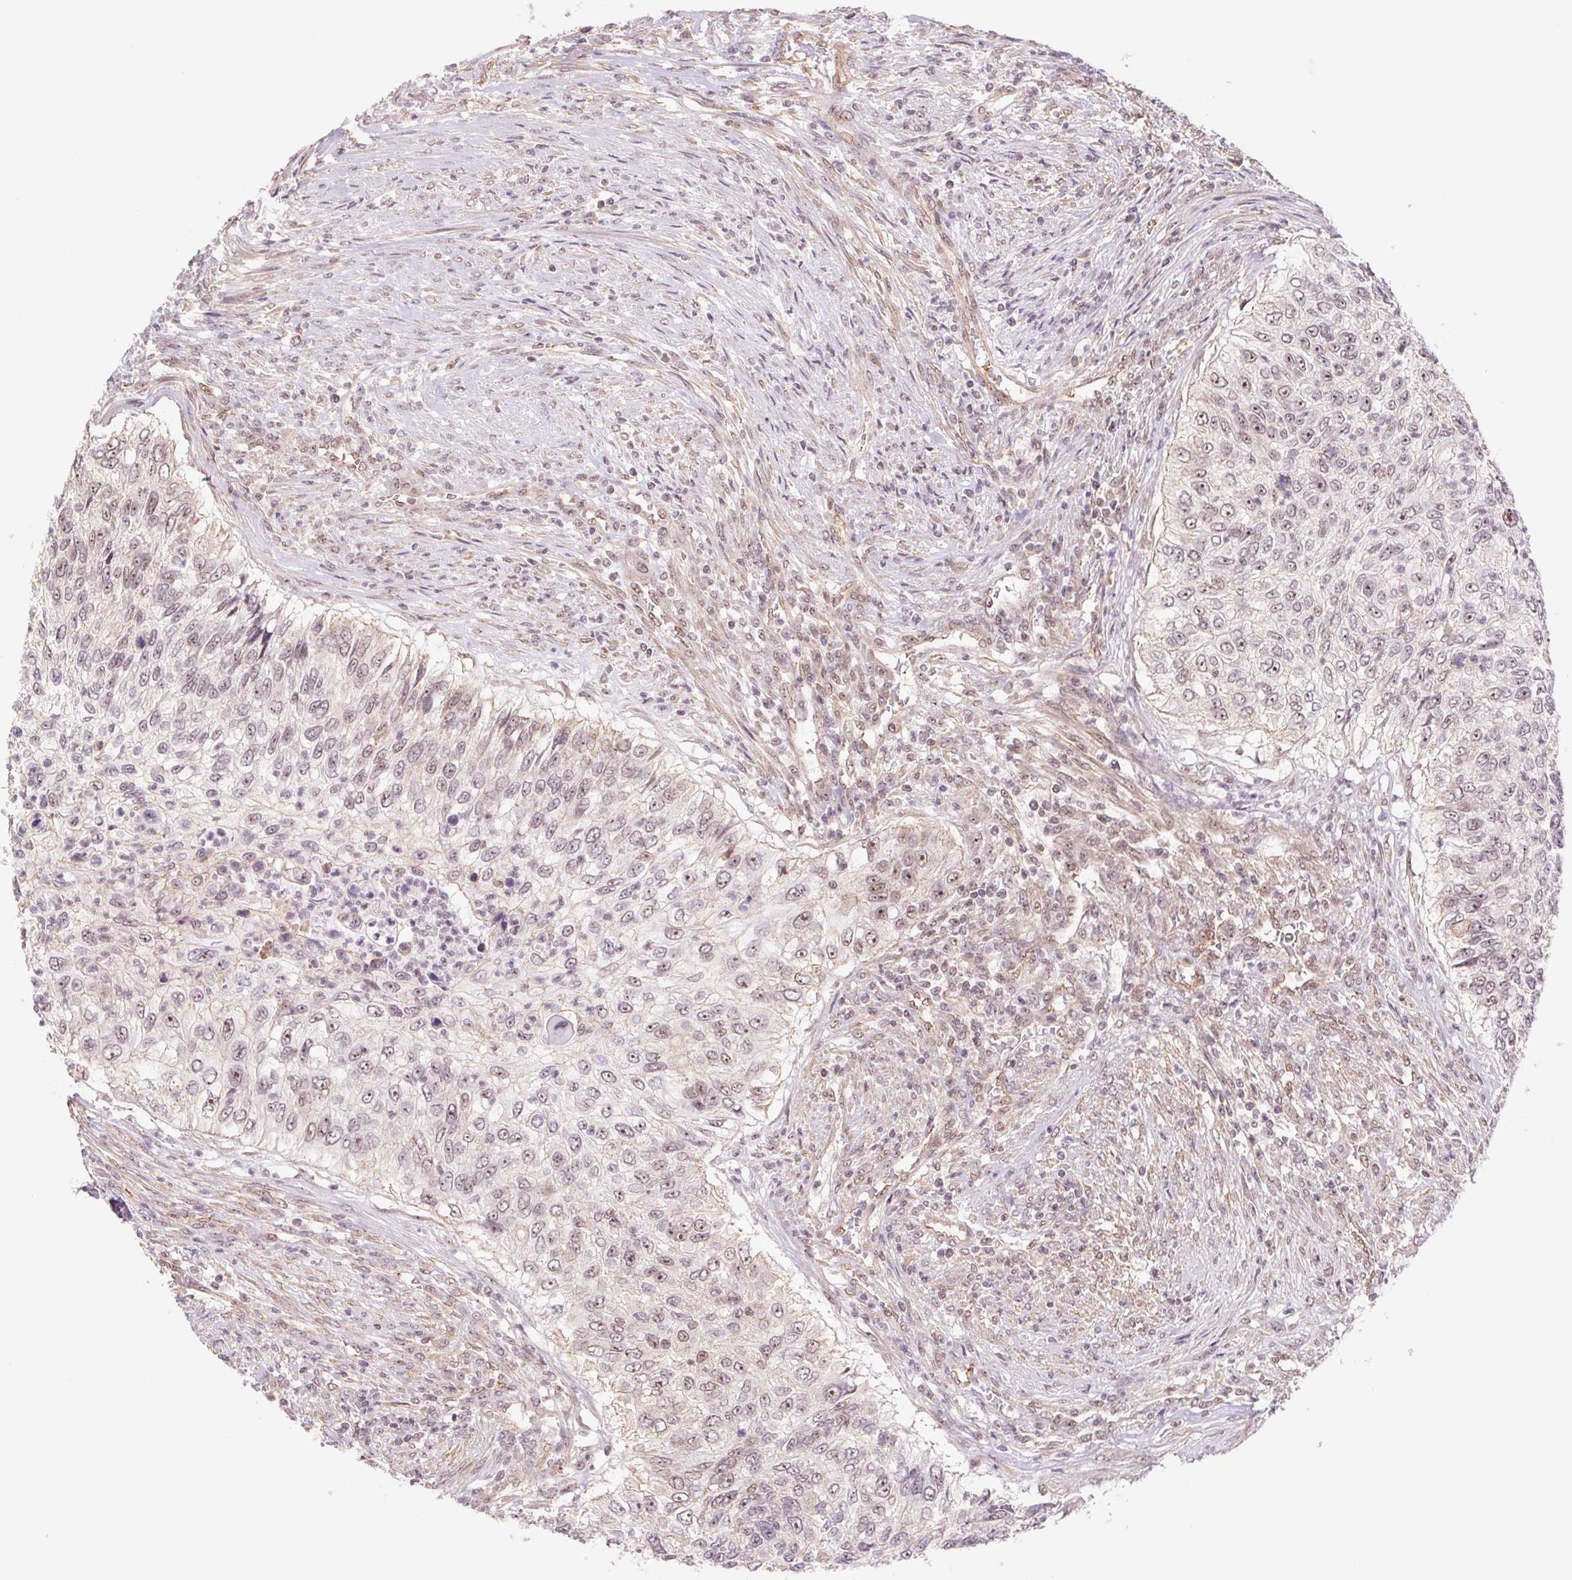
{"staining": {"intensity": "weak", "quantity": "25%-75%", "location": "nuclear"}, "tissue": "urothelial cancer", "cell_type": "Tumor cells", "image_type": "cancer", "snomed": [{"axis": "morphology", "description": "Urothelial carcinoma, High grade"}, {"axis": "topography", "description": "Urinary bladder"}], "caption": "High-magnification brightfield microscopy of high-grade urothelial carcinoma stained with DAB (3,3'-diaminobenzidine) (brown) and counterstained with hematoxylin (blue). tumor cells exhibit weak nuclear positivity is identified in approximately25%-75% of cells.", "gene": "CWC25", "patient": {"sex": "female", "age": 60}}